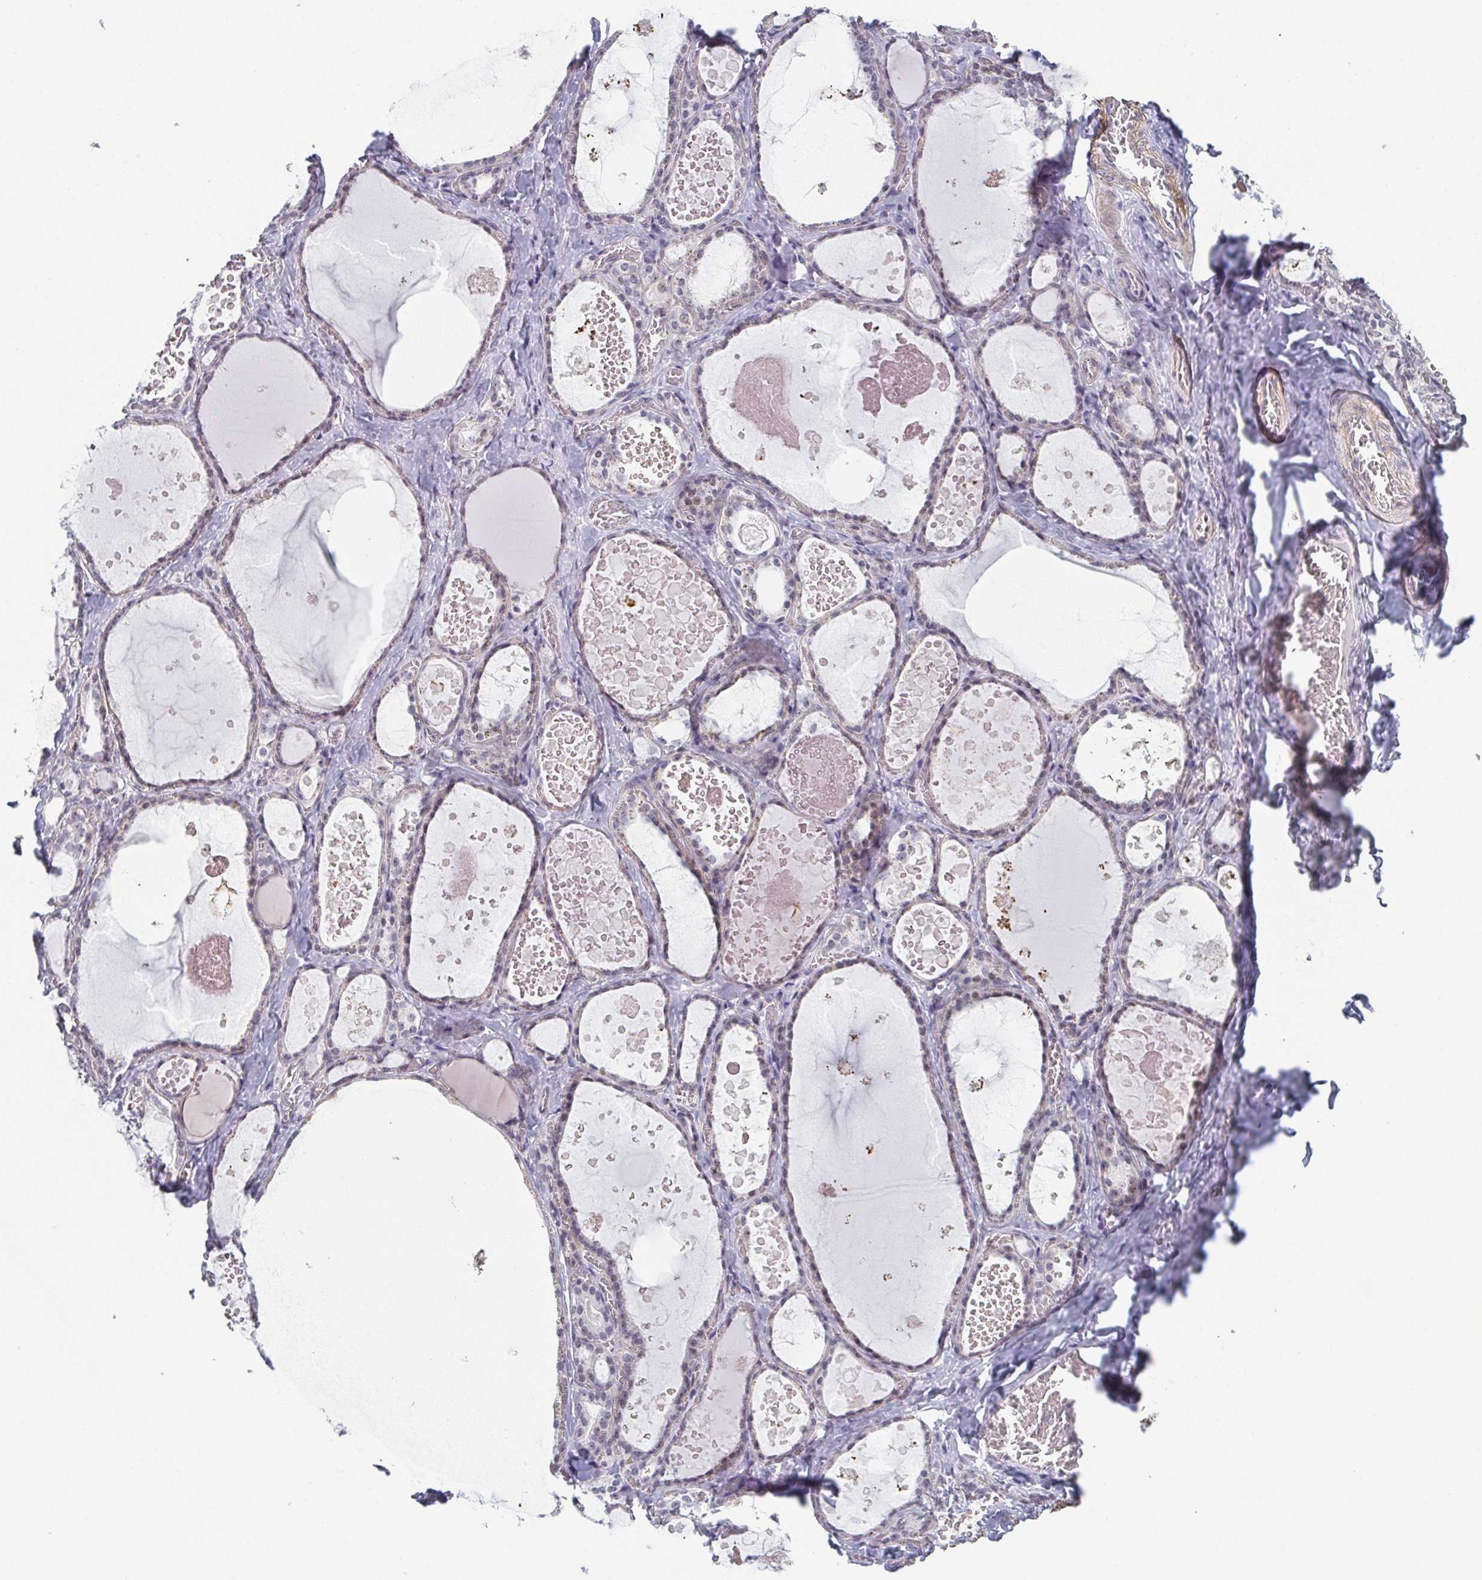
{"staining": {"intensity": "weak", "quantity": "25%-75%", "location": "cytoplasmic/membranous,nuclear"}, "tissue": "thyroid gland", "cell_type": "Glandular cells", "image_type": "normal", "snomed": [{"axis": "morphology", "description": "Normal tissue, NOS"}, {"axis": "topography", "description": "Thyroid gland"}], "caption": "Brown immunohistochemical staining in unremarkable human thyroid gland reveals weak cytoplasmic/membranous,nuclear staining in approximately 25%-75% of glandular cells. (DAB IHC, brown staining for protein, blue staining for nuclei).", "gene": "EXOSC7", "patient": {"sex": "female", "age": 56}}